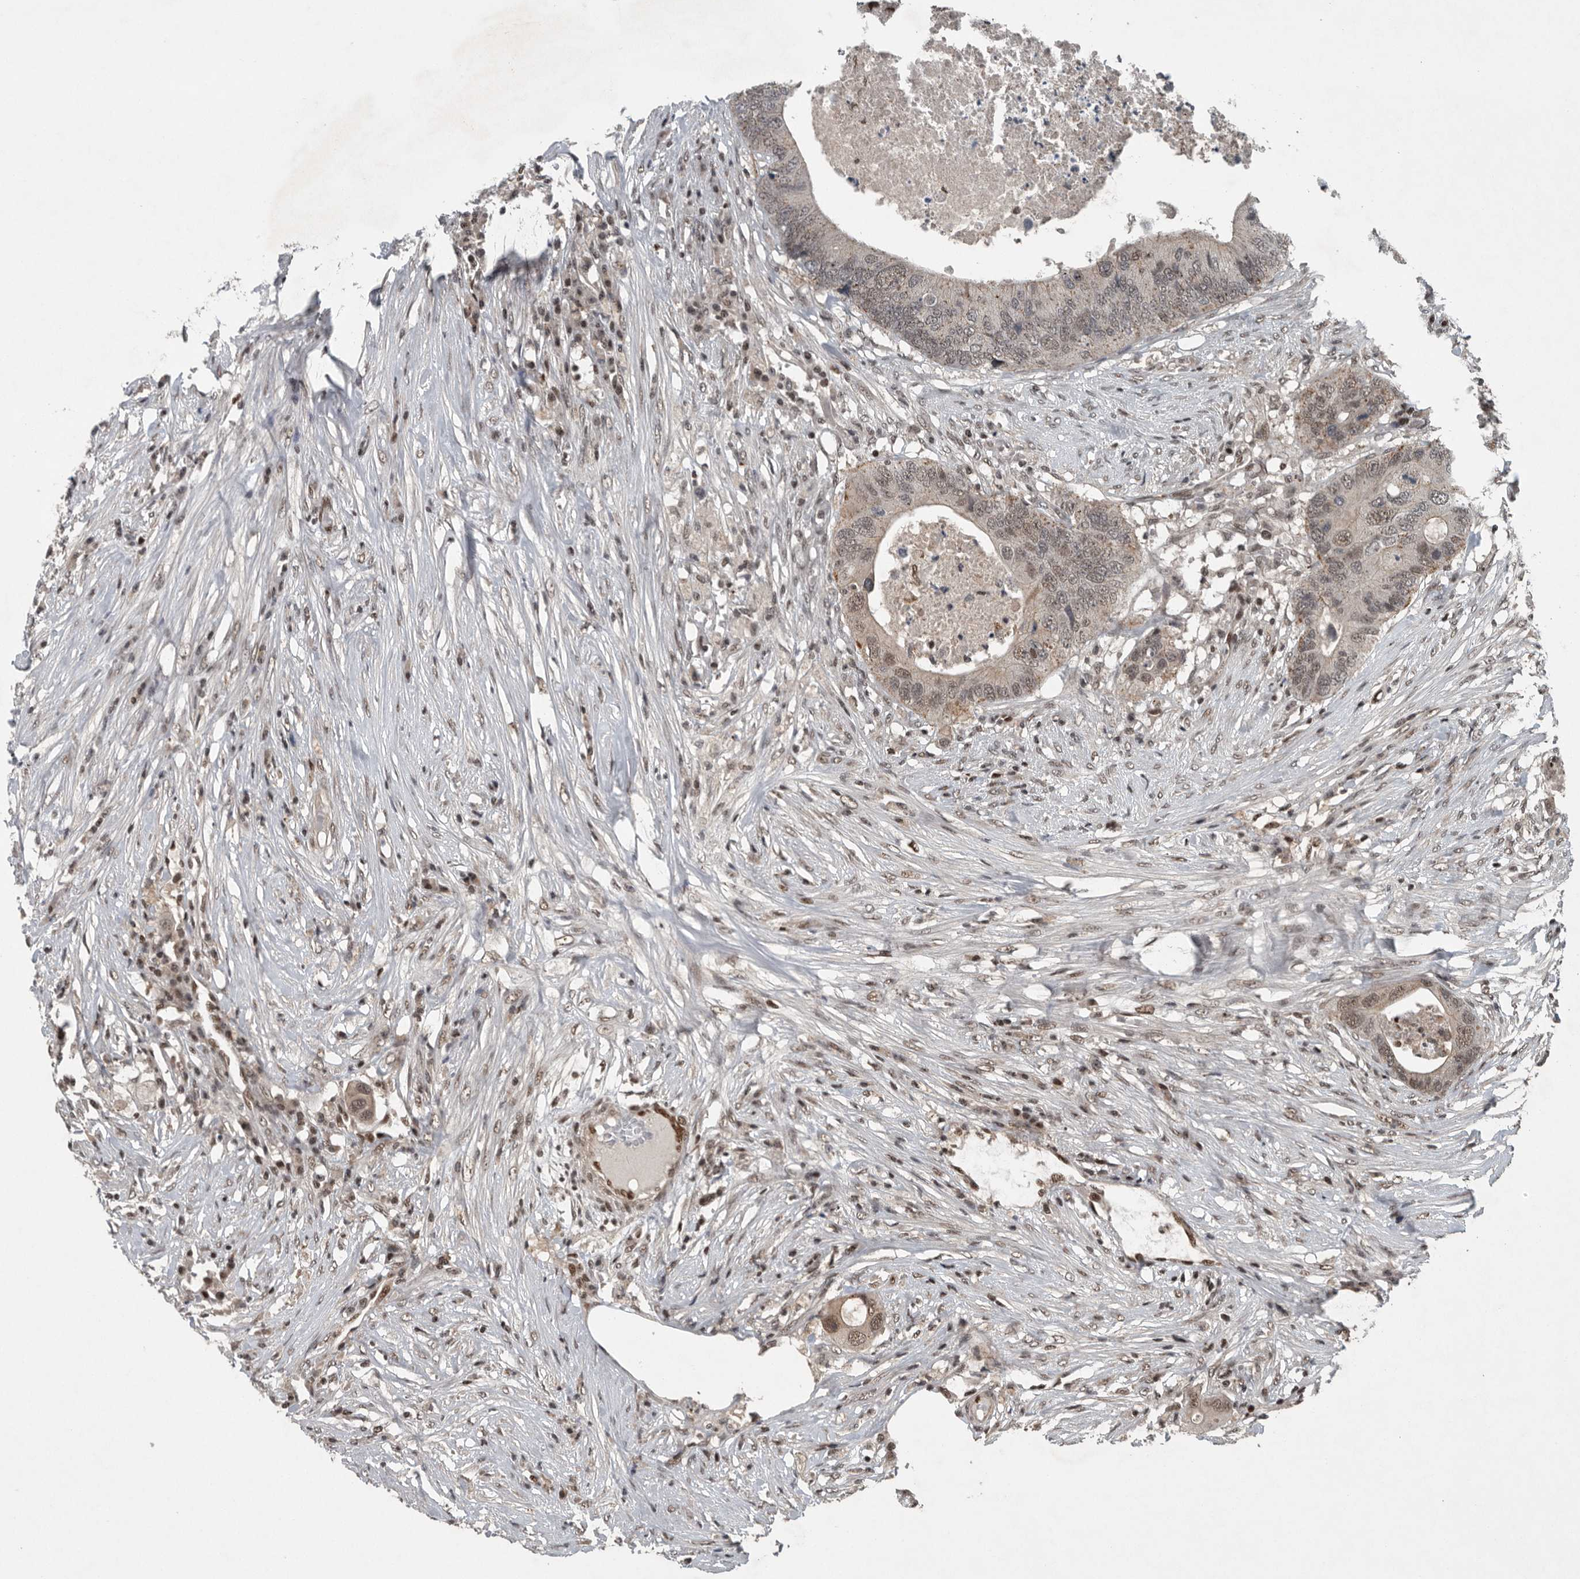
{"staining": {"intensity": "weak", "quantity": ">75%", "location": "cytoplasmic/membranous,nuclear"}, "tissue": "colorectal cancer", "cell_type": "Tumor cells", "image_type": "cancer", "snomed": [{"axis": "morphology", "description": "Adenocarcinoma, NOS"}, {"axis": "topography", "description": "Colon"}], "caption": "IHC micrograph of human colorectal cancer stained for a protein (brown), which shows low levels of weak cytoplasmic/membranous and nuclear positivity in approximately >75% of tumor cells.", "gene": "SENP7", "patient": {"sex": "male", "age": 71}}